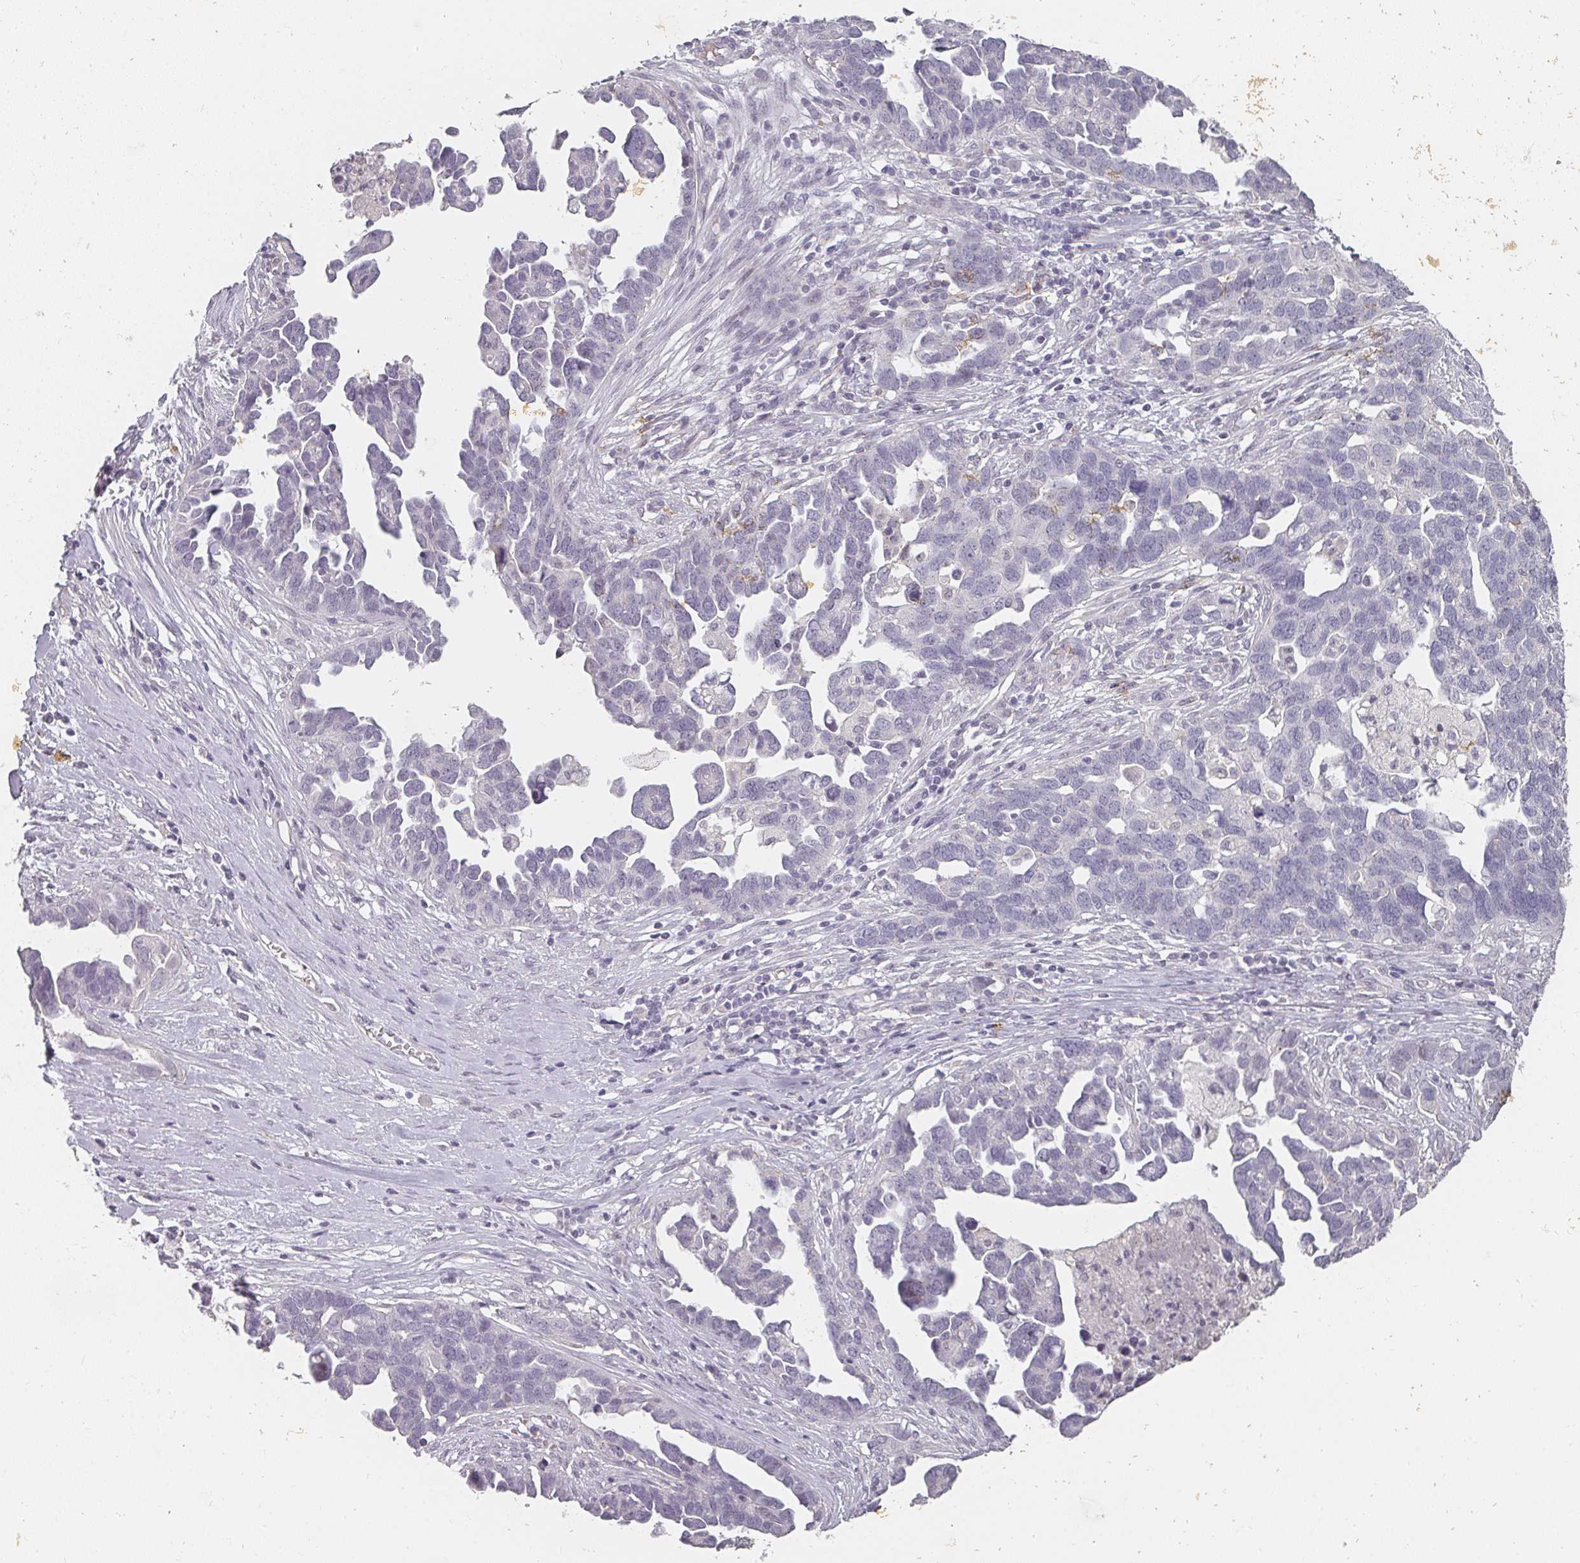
{"staining": {"intensity": "negative", "quantity": "none", "location": "none"}, "tissue": "ovarian cancer", "cell_type": "Tumor cells", "image_type": "cancer", "snomed": [{"axis": "morphology", "description": "Cystadenocarcinoma, serous, NOS"}, {"axis": "topography", "description": "Ovary"}], "caption": "Immunohistochemical staining of serous cystadenocarcinoma (ovarian) displays no significant expression in tumor cells.", "gene": "SHISA2", "patient": {"sex": "female", "age": 54}}